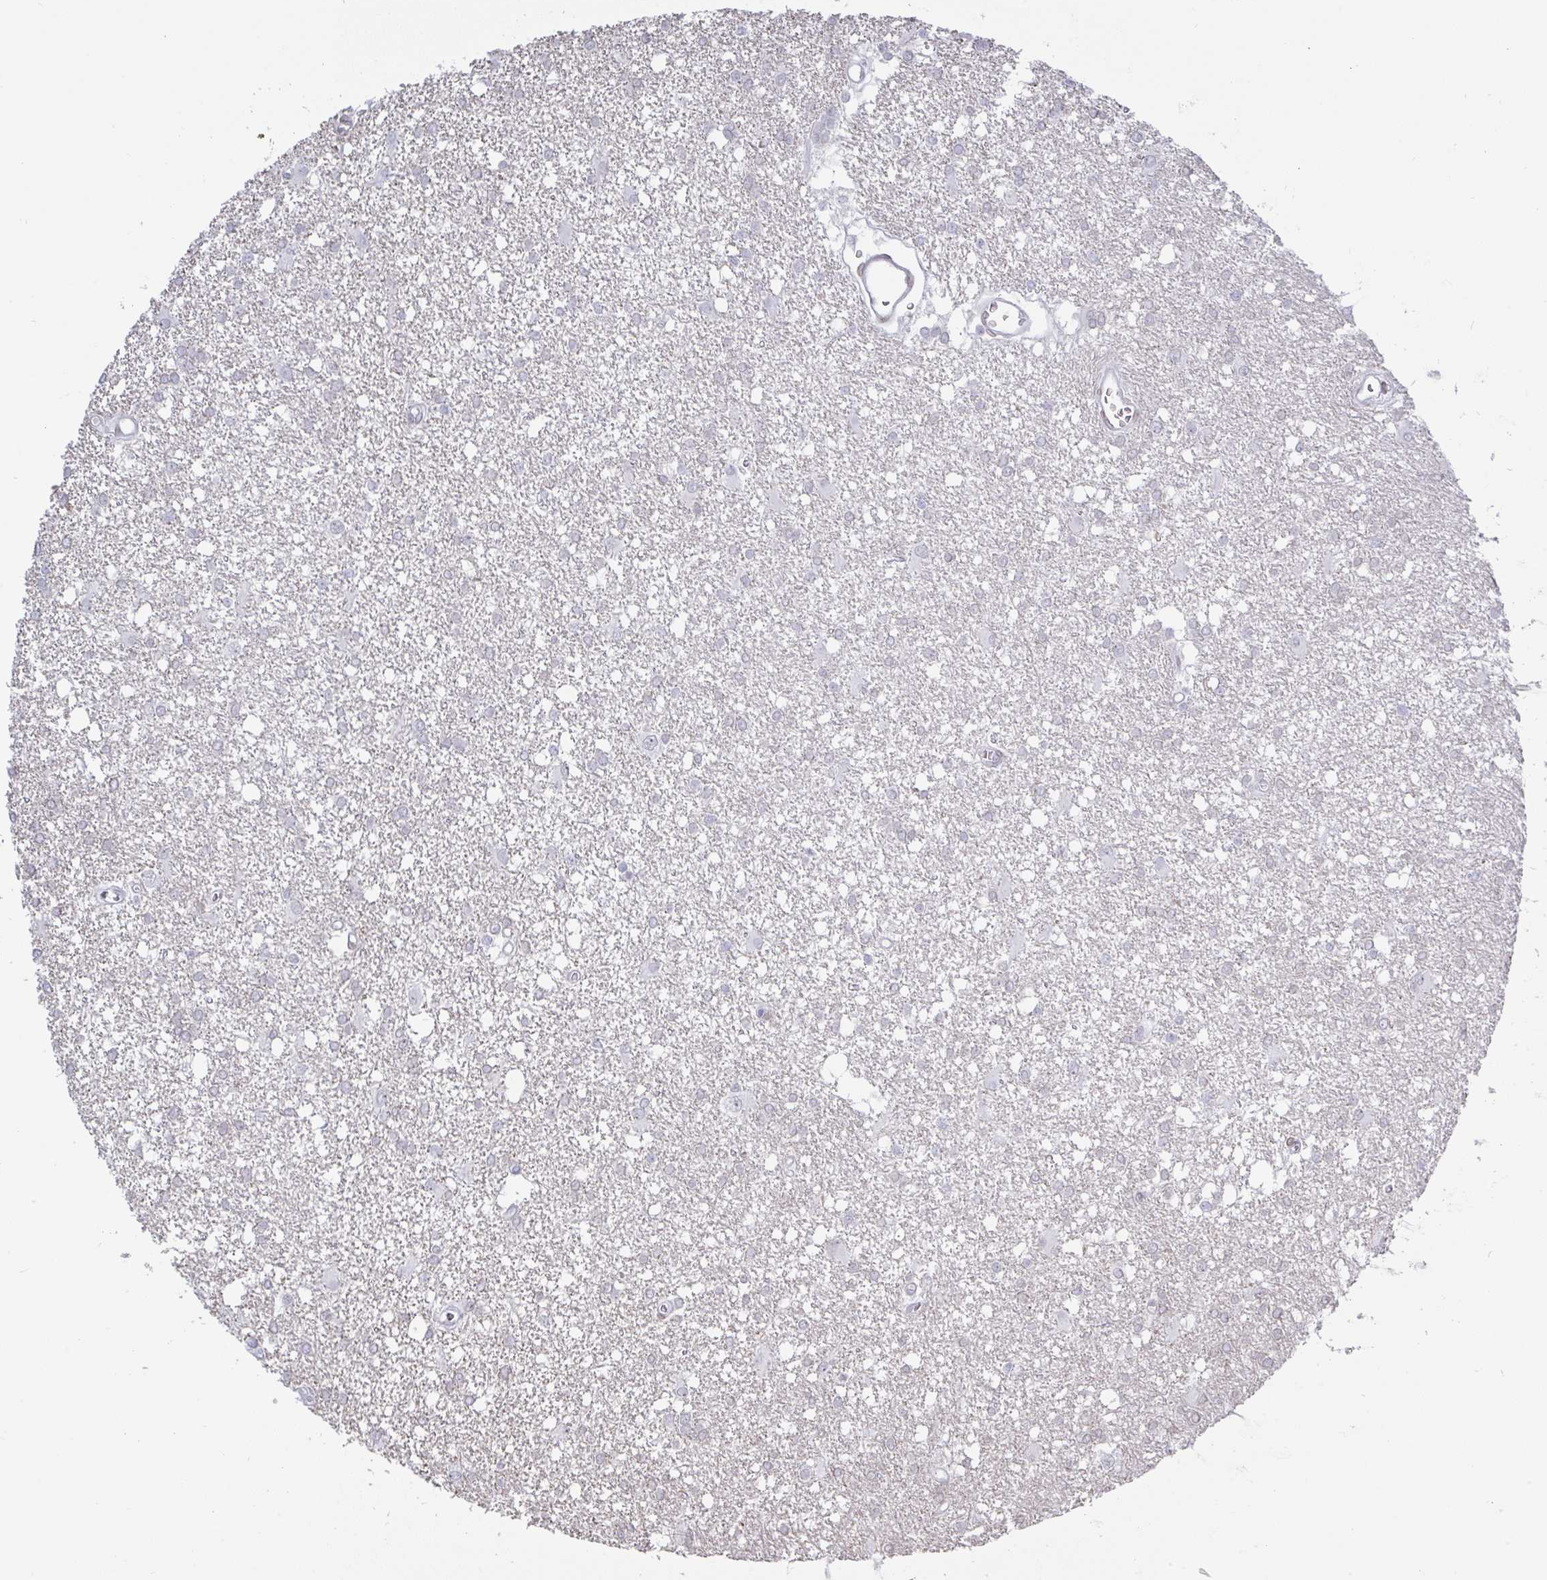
{"staining": {"intensity": "negative", "quantity": "none", "location": "none"}, "tissue": "glioma", "cell_type": "Tumor cells", "image_type": "cancer", "snomed": [{"axis": "morphology", "description": "Glioma, malignant, High grade"}, {"axis": "topography", "description": "Brain"}], "caption": "High power microscopy micrograph of an immunohistochemistry (IHC) image of malignant glioma (high-grade), revealing no significant staining in tumor cells.", "gene": "MFSD4A", "patient": {"sex": "male", "age": 48}}